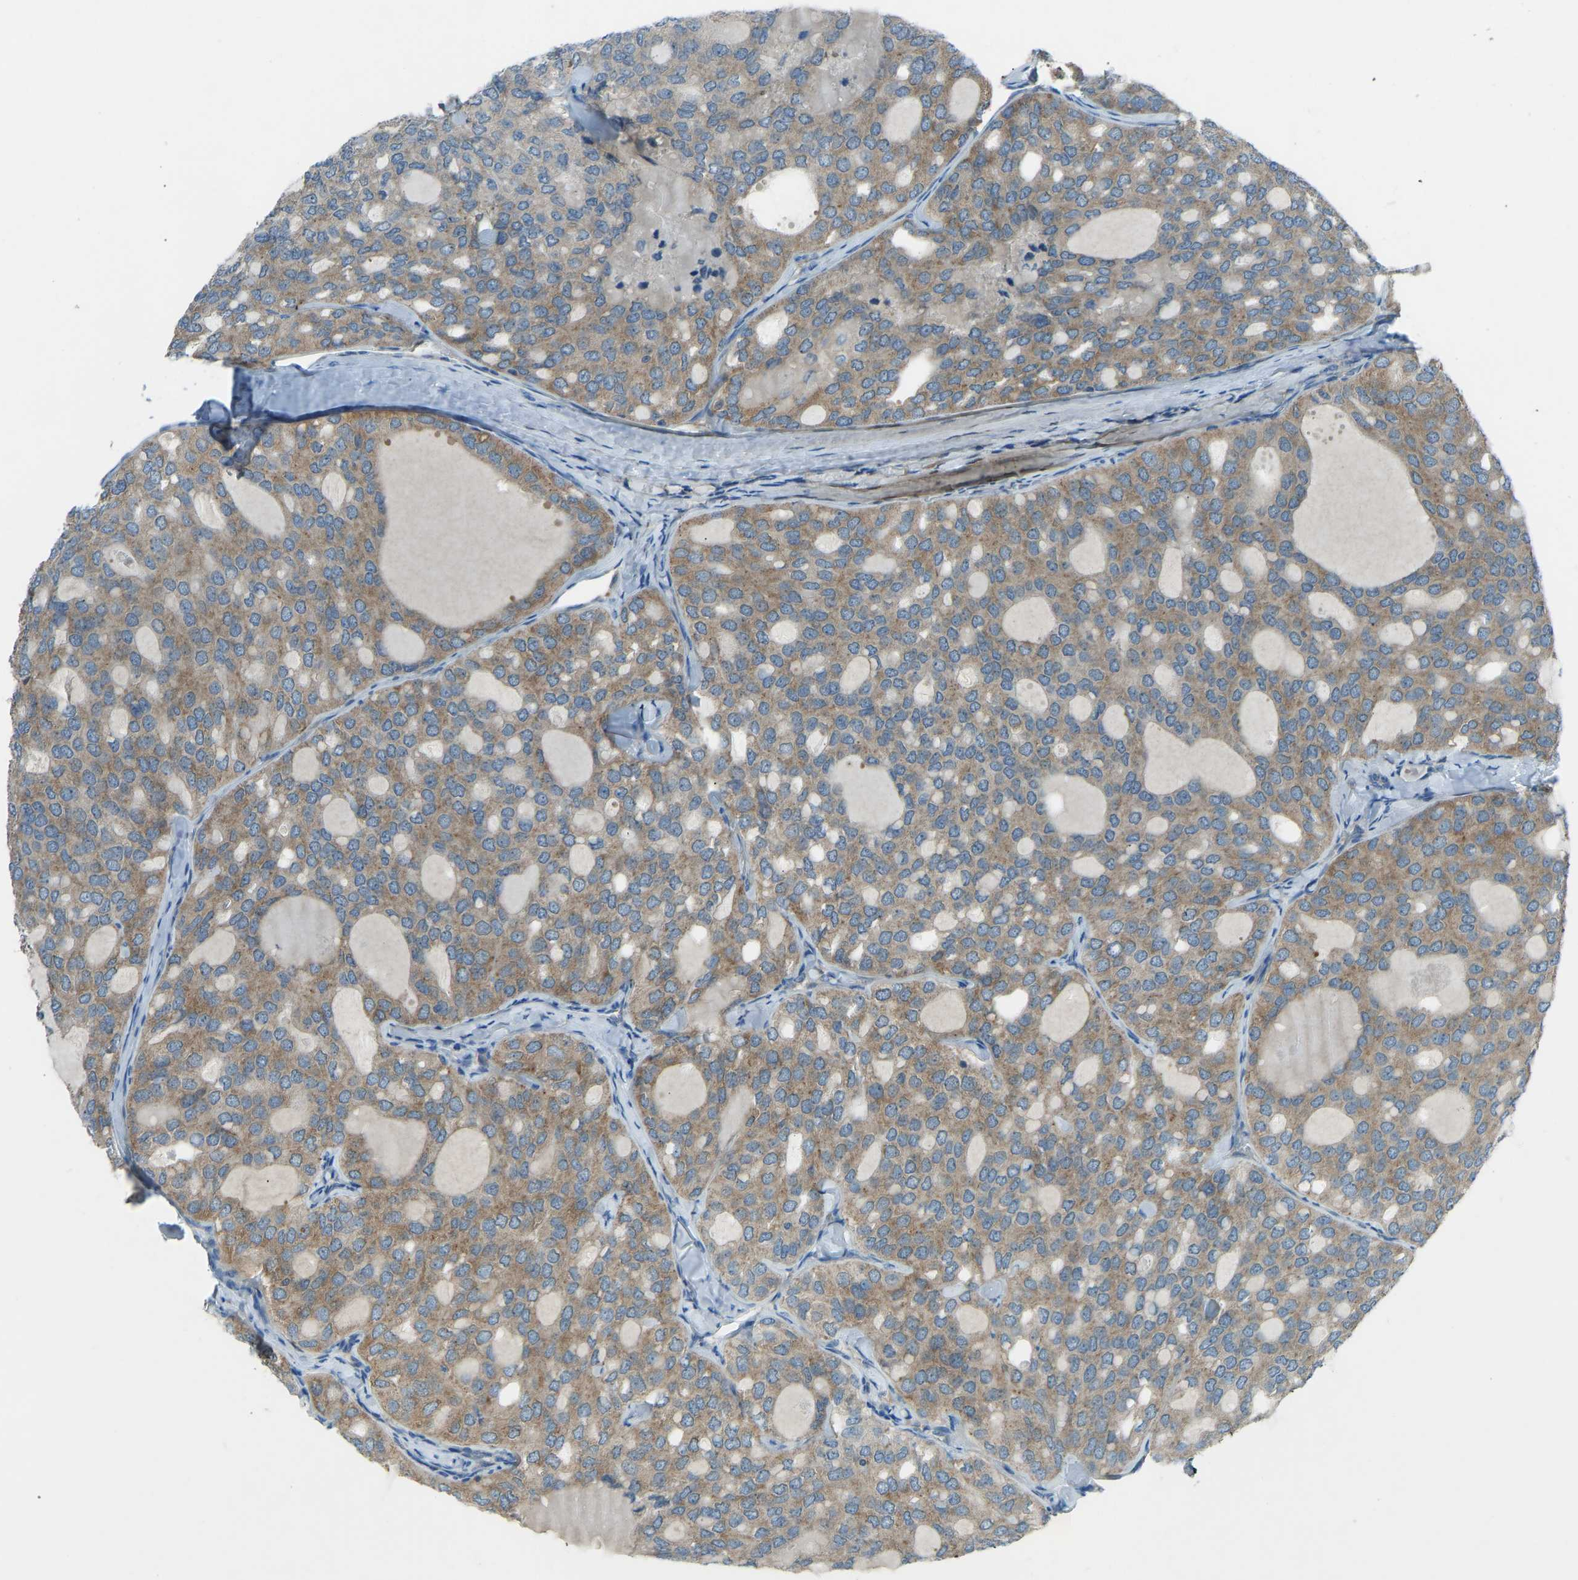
{"staining": {"intensity": "moderate", "quantity": ">75%", "location": "cytoplasmic/membranous"}, "tissue": "thyroid cancer", "cell_type": "Tumor cells", "image_type": "cancer", "snomed": [{"axis": "morphology", "description": "Follicular adenoma carcinoma, NOS"}, {"axis": "topography", "description": "Thyroid gland"}], "caption": "This is an image of immunohistochemistry (IHC) staining of thyroid follicular adenoma carcinoma, which shows moderate expression in the cytoplasmic/membranous of tumor cells.", "gene": "STAU2", "patient": {"sex": "male", "age": 75}}